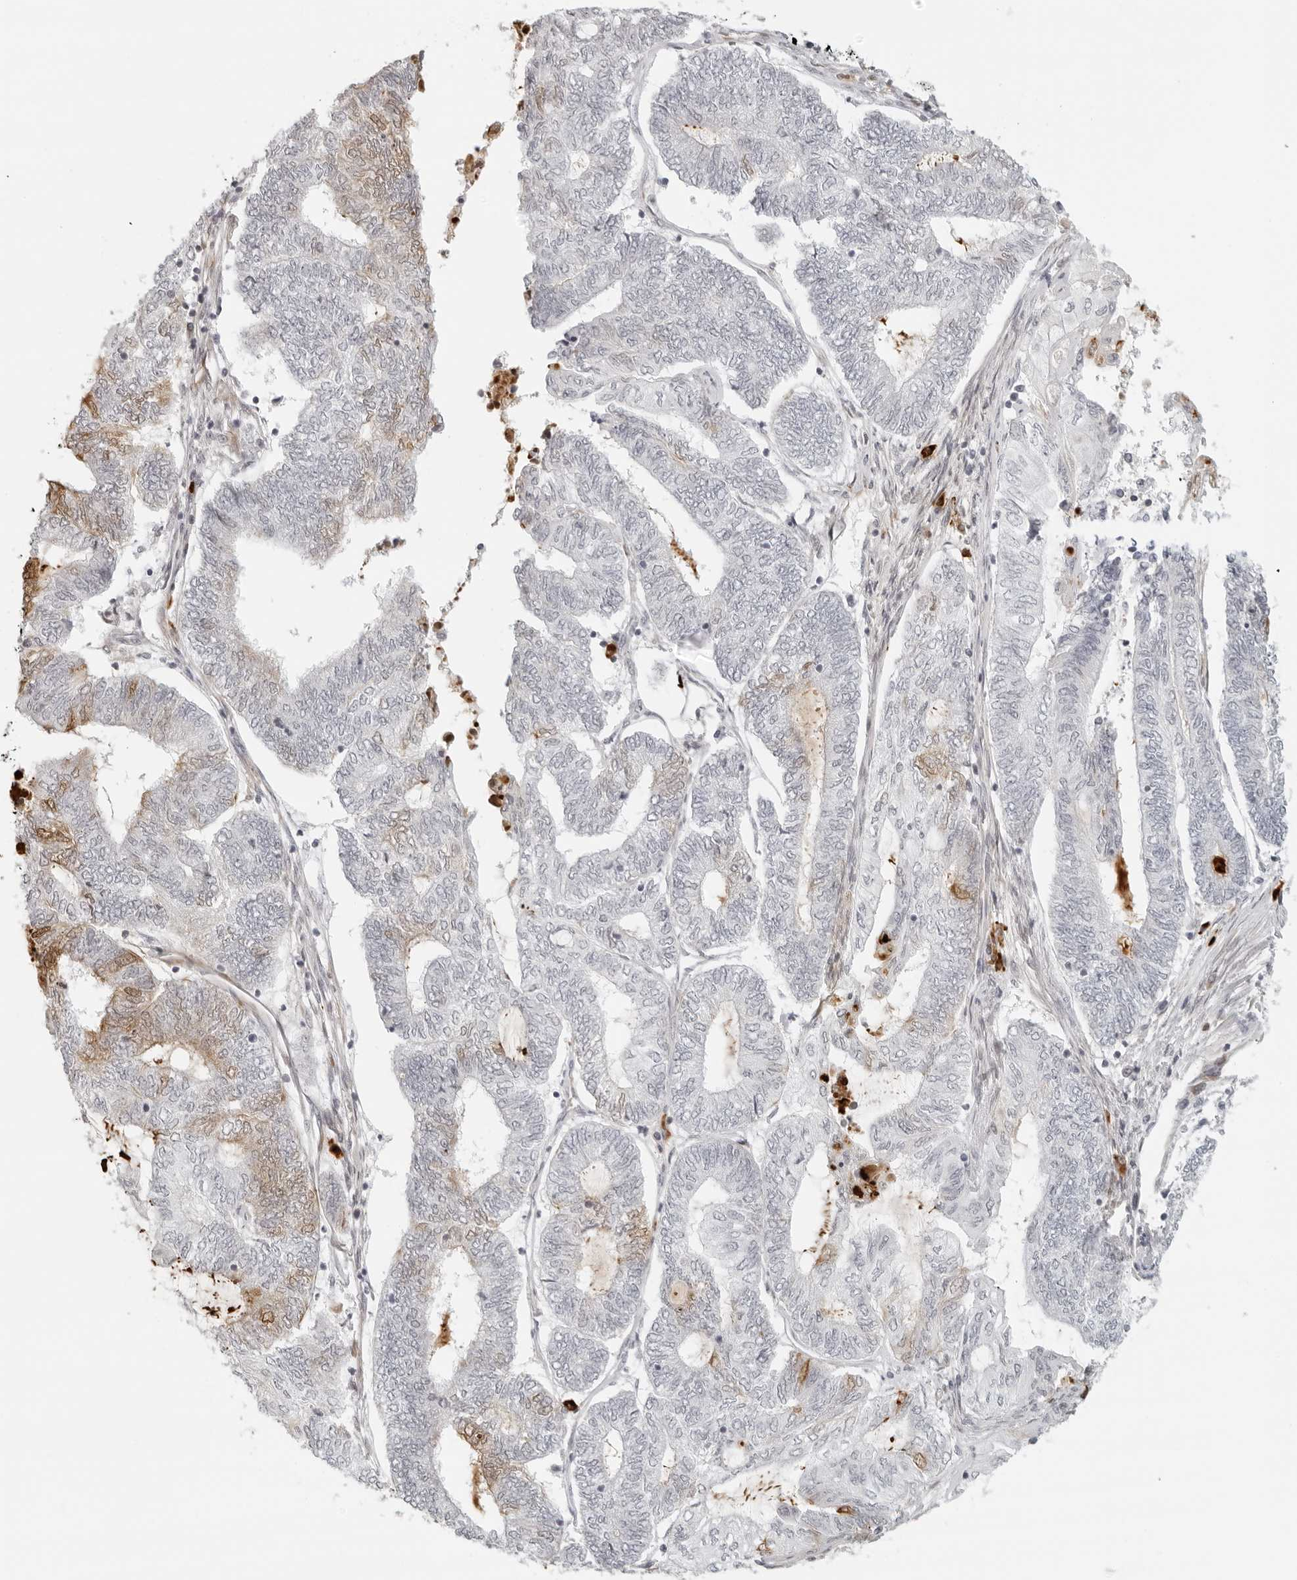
{"staining": {"intensity": "moderate", "quantity": "<25%", "location": "nuclear"}, "tissue": "endometrial cancer", "cell_type": "Tumor cells", "image_type": "cancer", "snomed": [{"axis": "morphology", "description": "Adenocarcinoma, NOS"}, {"axis": "topography", "description": "Uterus"}, {"axis": "topography", "description": "Endometrium"}], "caption": "Tumor cells reveal low levels of moderate nuclear positivity in about <25% of cells in adenocarcinoma (endometrial).", "gene": "ZNF678", "patient": {"sex": "female", "age": 70}}